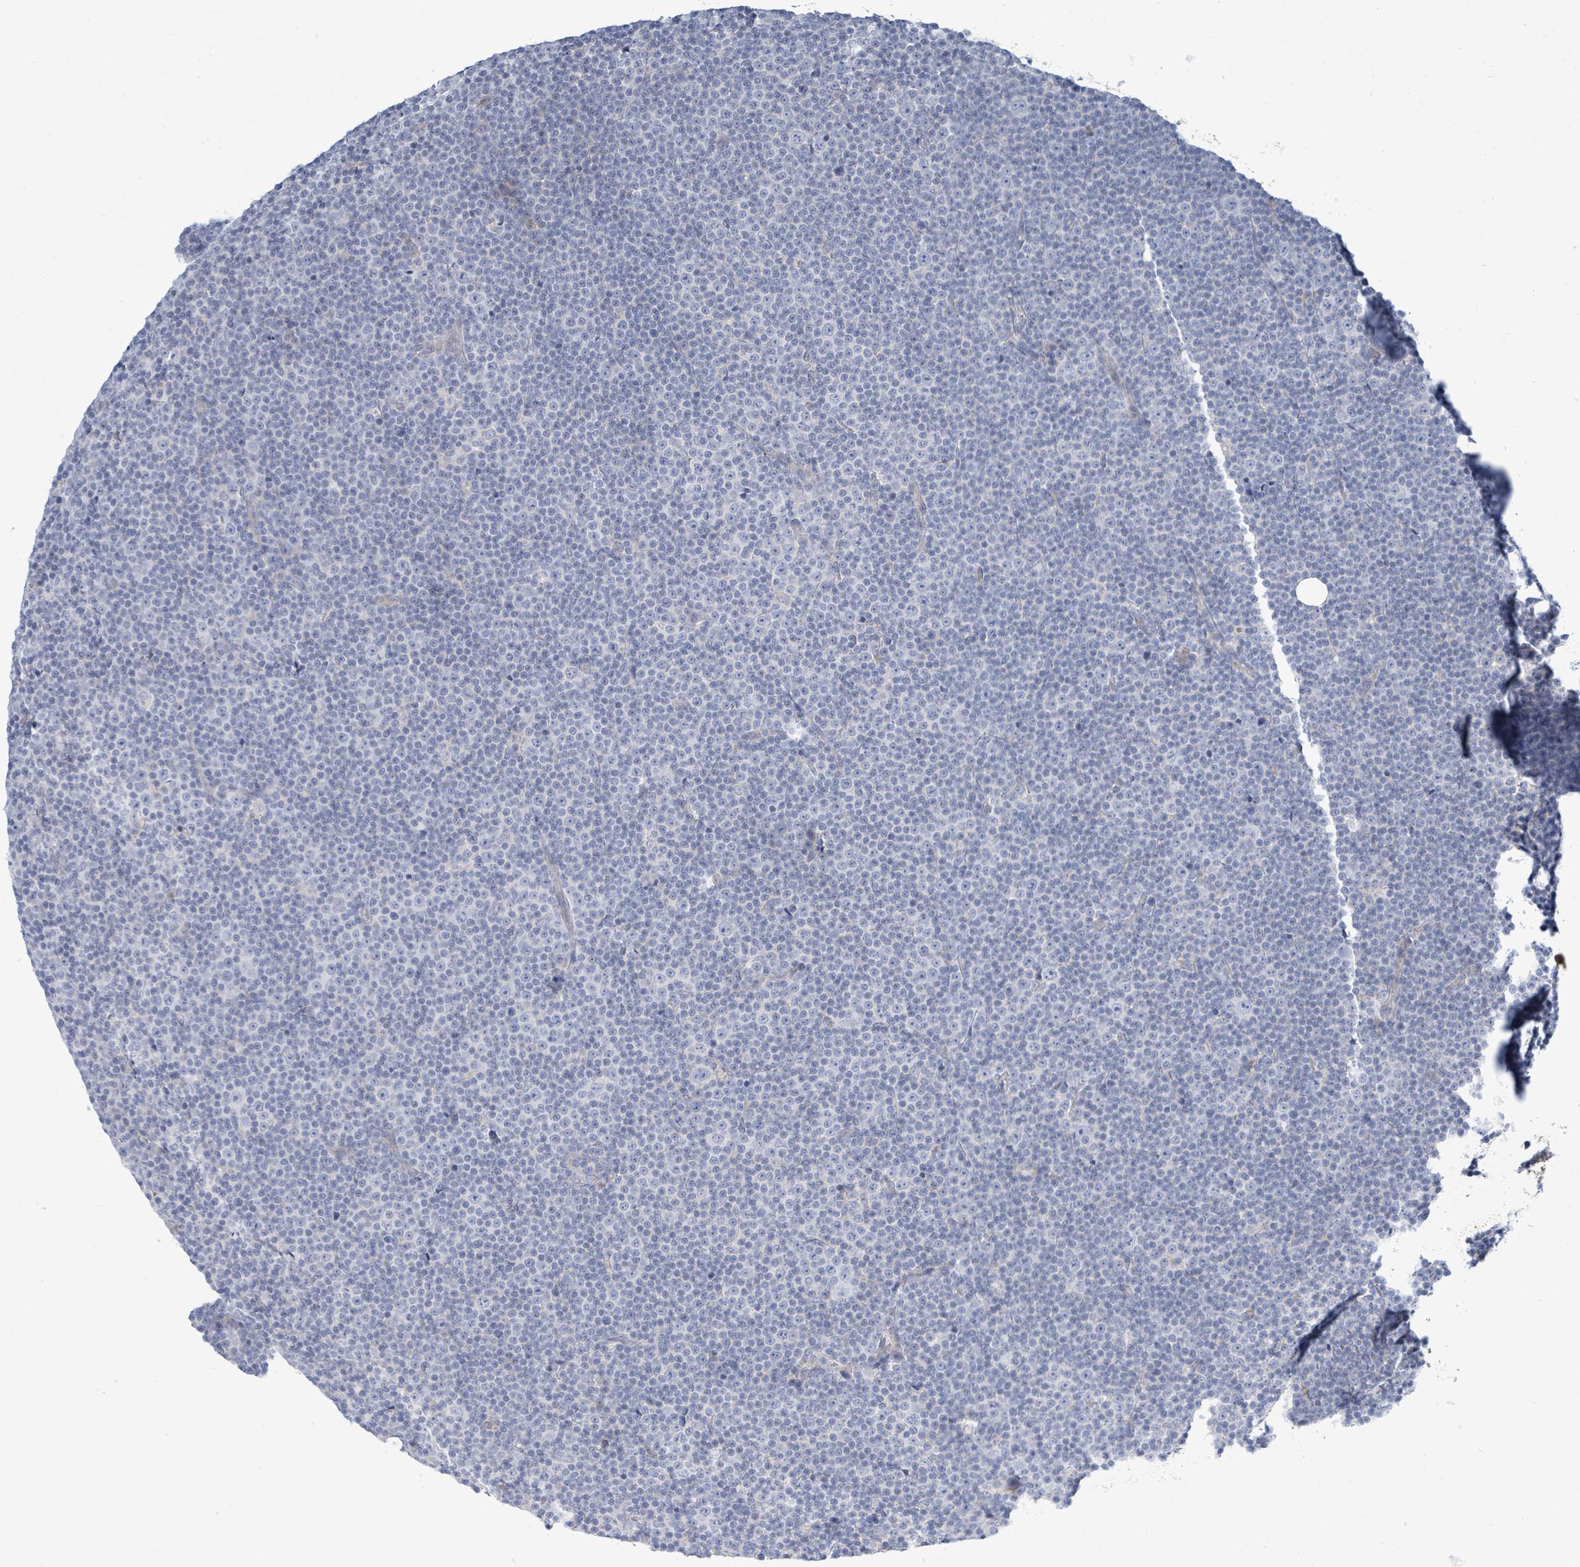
{"staining": {"intensity": "negative", "quantity": "none", "location": "none"}, "tissue": "lymphoma", "cell_type": "Tumor cells", "image_type": "cancer", "snomed": [{"axis": "morphology", "description": "Malignant lymphoma, non-Hodgkin's type, Low grade"}, {"axis": "topography", "description": "Lymph node"}], "caption": "Tumor cells show no significant protein staining in lymphoma.", "gene": "SIRPB1", "patient": {"sex": "female", "age": 67}}